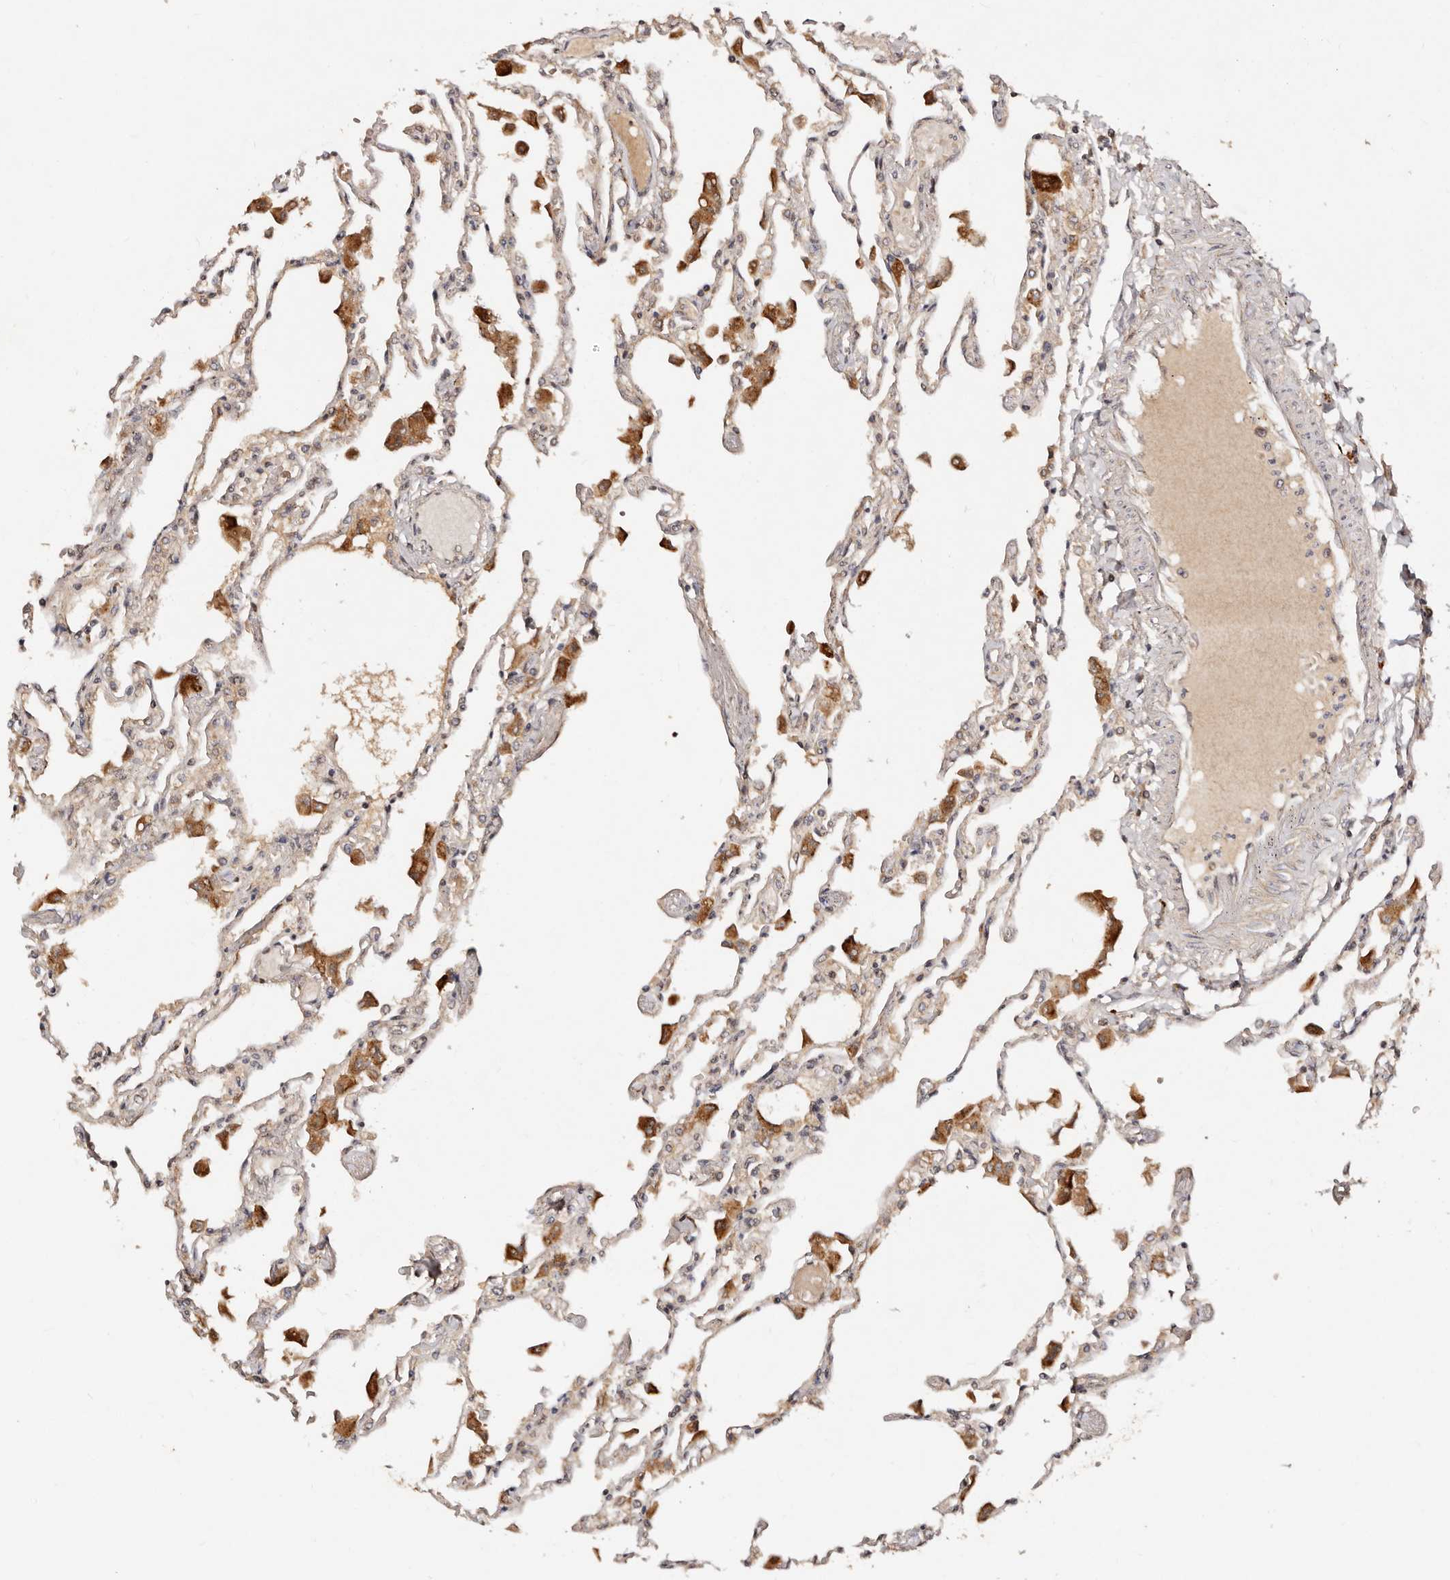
{"staining": {"intensity": "moderate", "quantity": "<25%", "location": "cytoplasmic/membranous"}, "tissue": "lung", "cell_type": "Alveolar cells", "image_type": "normal", "snomed": [{"axis": "morphology", "description": "Normal tissue, NOS"}, {"axis": "topography", "description": "Bronchus"}, {"axis": "topography", "description": "Lung"}], "caption": "Lung was stained to show a protein in brown. There is low levels of moderate cytoplasmic/membranous staining in about <25% of alveolar cells. (DAB (3,3'-diaminobenzidine) IHC, brown staining for protein, blue staining for nuclei).", "gene": "DENND11", "patient": {"sex": "female", "age": 49}}